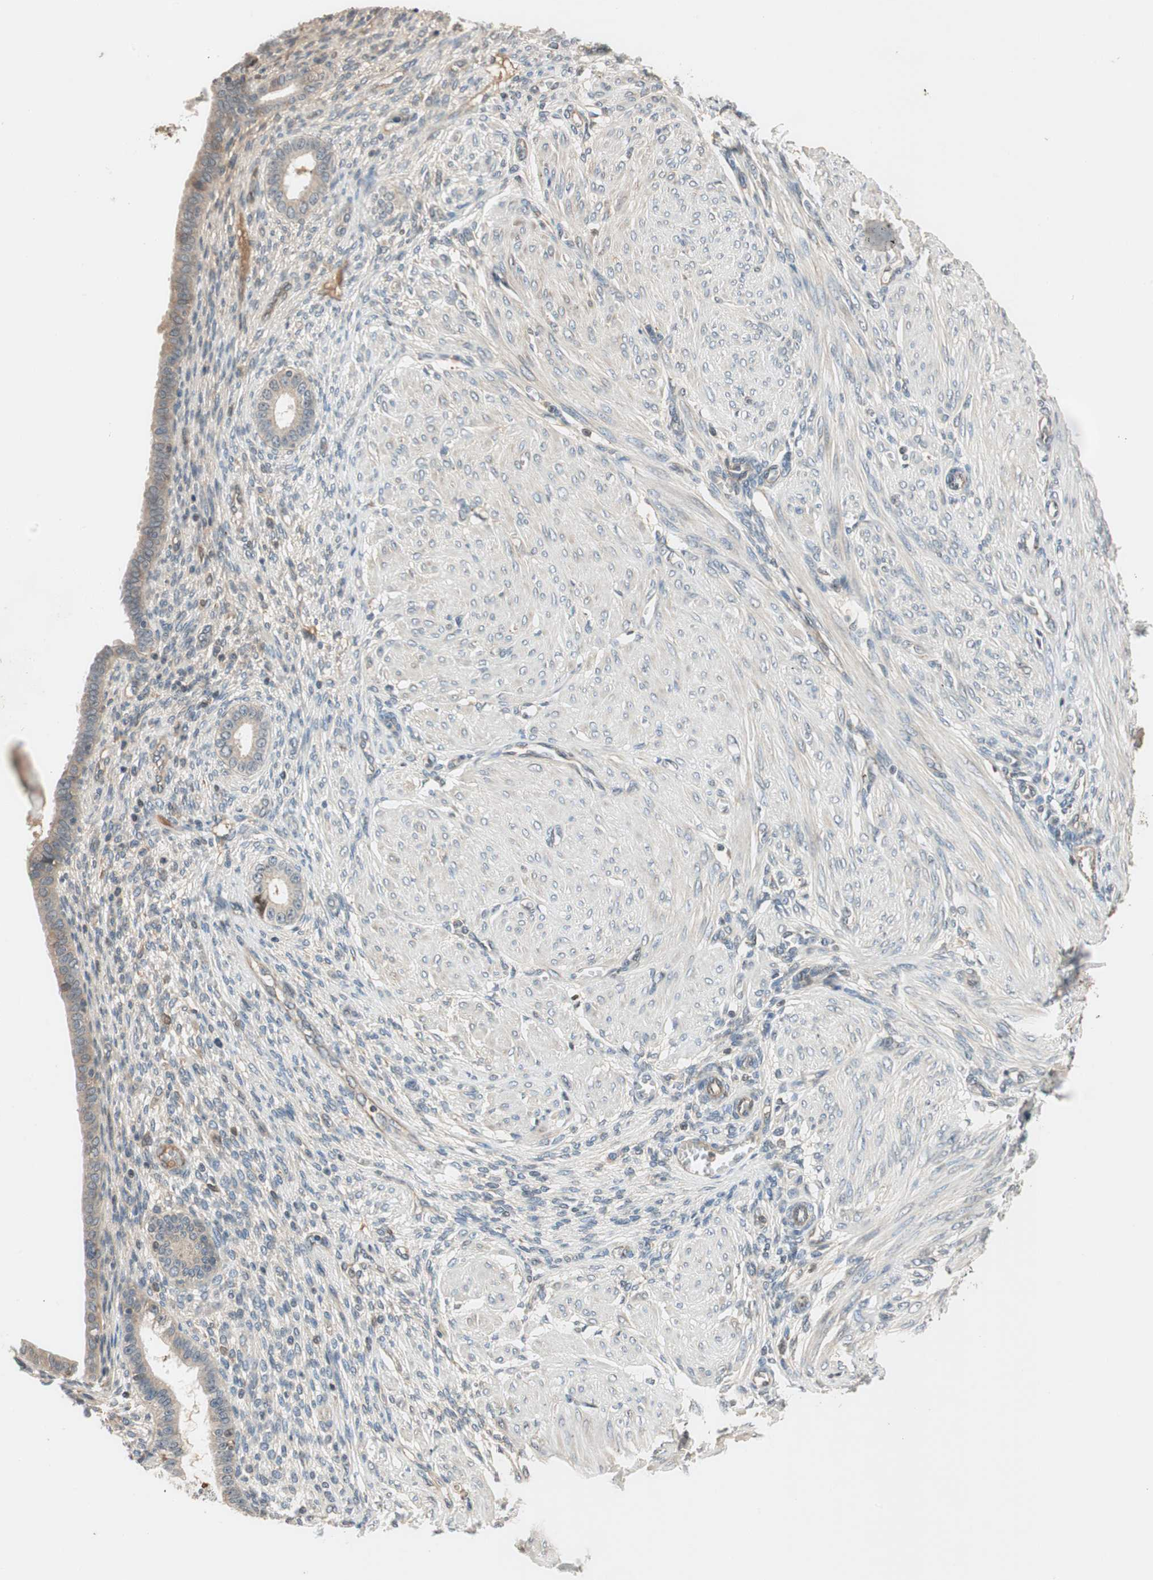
{"staining": {"intensity": "weak", "quantity": "<25%", "location": "cytoplasmic/membranous"}, "tissue": "endometrium", "cell_type": "Cells in endometrial stroma", "image_type": "normal", "snomed": [{"axis": "morphology", "description": "Normal tissue, NOS"}, {"axis": "topography", "description": "Endometrium"}], "caption": "Immunohistochemistry (IHC) of unremarkable endometrium displays no staining in cells in endometrial stroma.", "gene": "GCLM", "patient": {"sex": "female", "age": 72}}